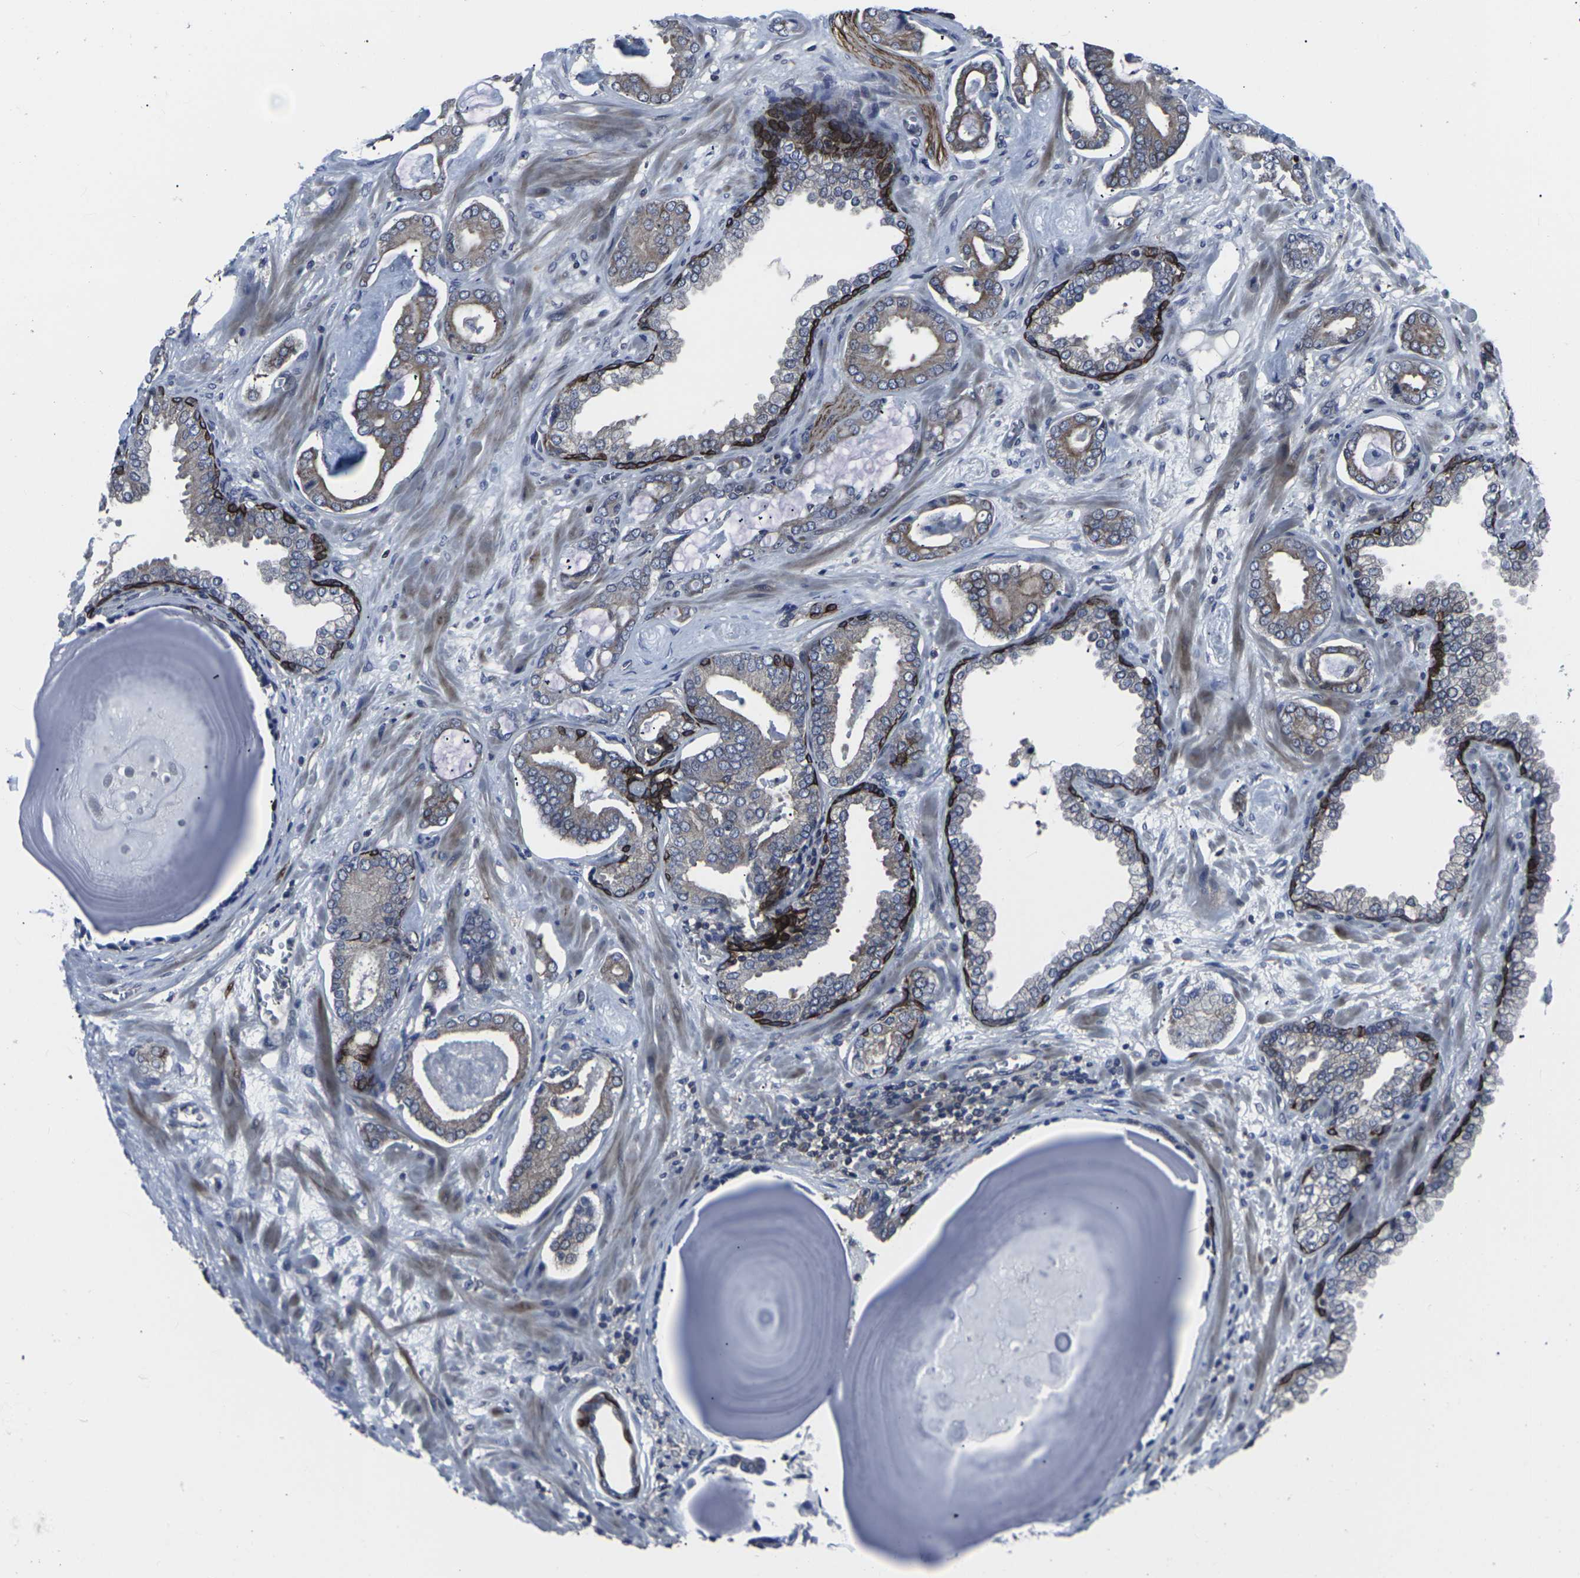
{"staining": {"intensity": "weak", "quantity": "25%-75%", "location": "cytoplasmic/membranous"}, "tissue": "prostate cancer", "cell_type": "Tumor cells", "image_type": "cancer", "snomed": [{"axis": "morphology", "description": "Adenocarcinoma, Low grade"}, {"axis": "topography", "description": "Prostate"}], "caption": "A brown stain labels weak cytoplasmic/membranous staining of a protein in human low-grade adenocarcinoma (prostate) tumor cells.", "gene": "HPRT1", "patient": {"sex": "male", "age": 53}}